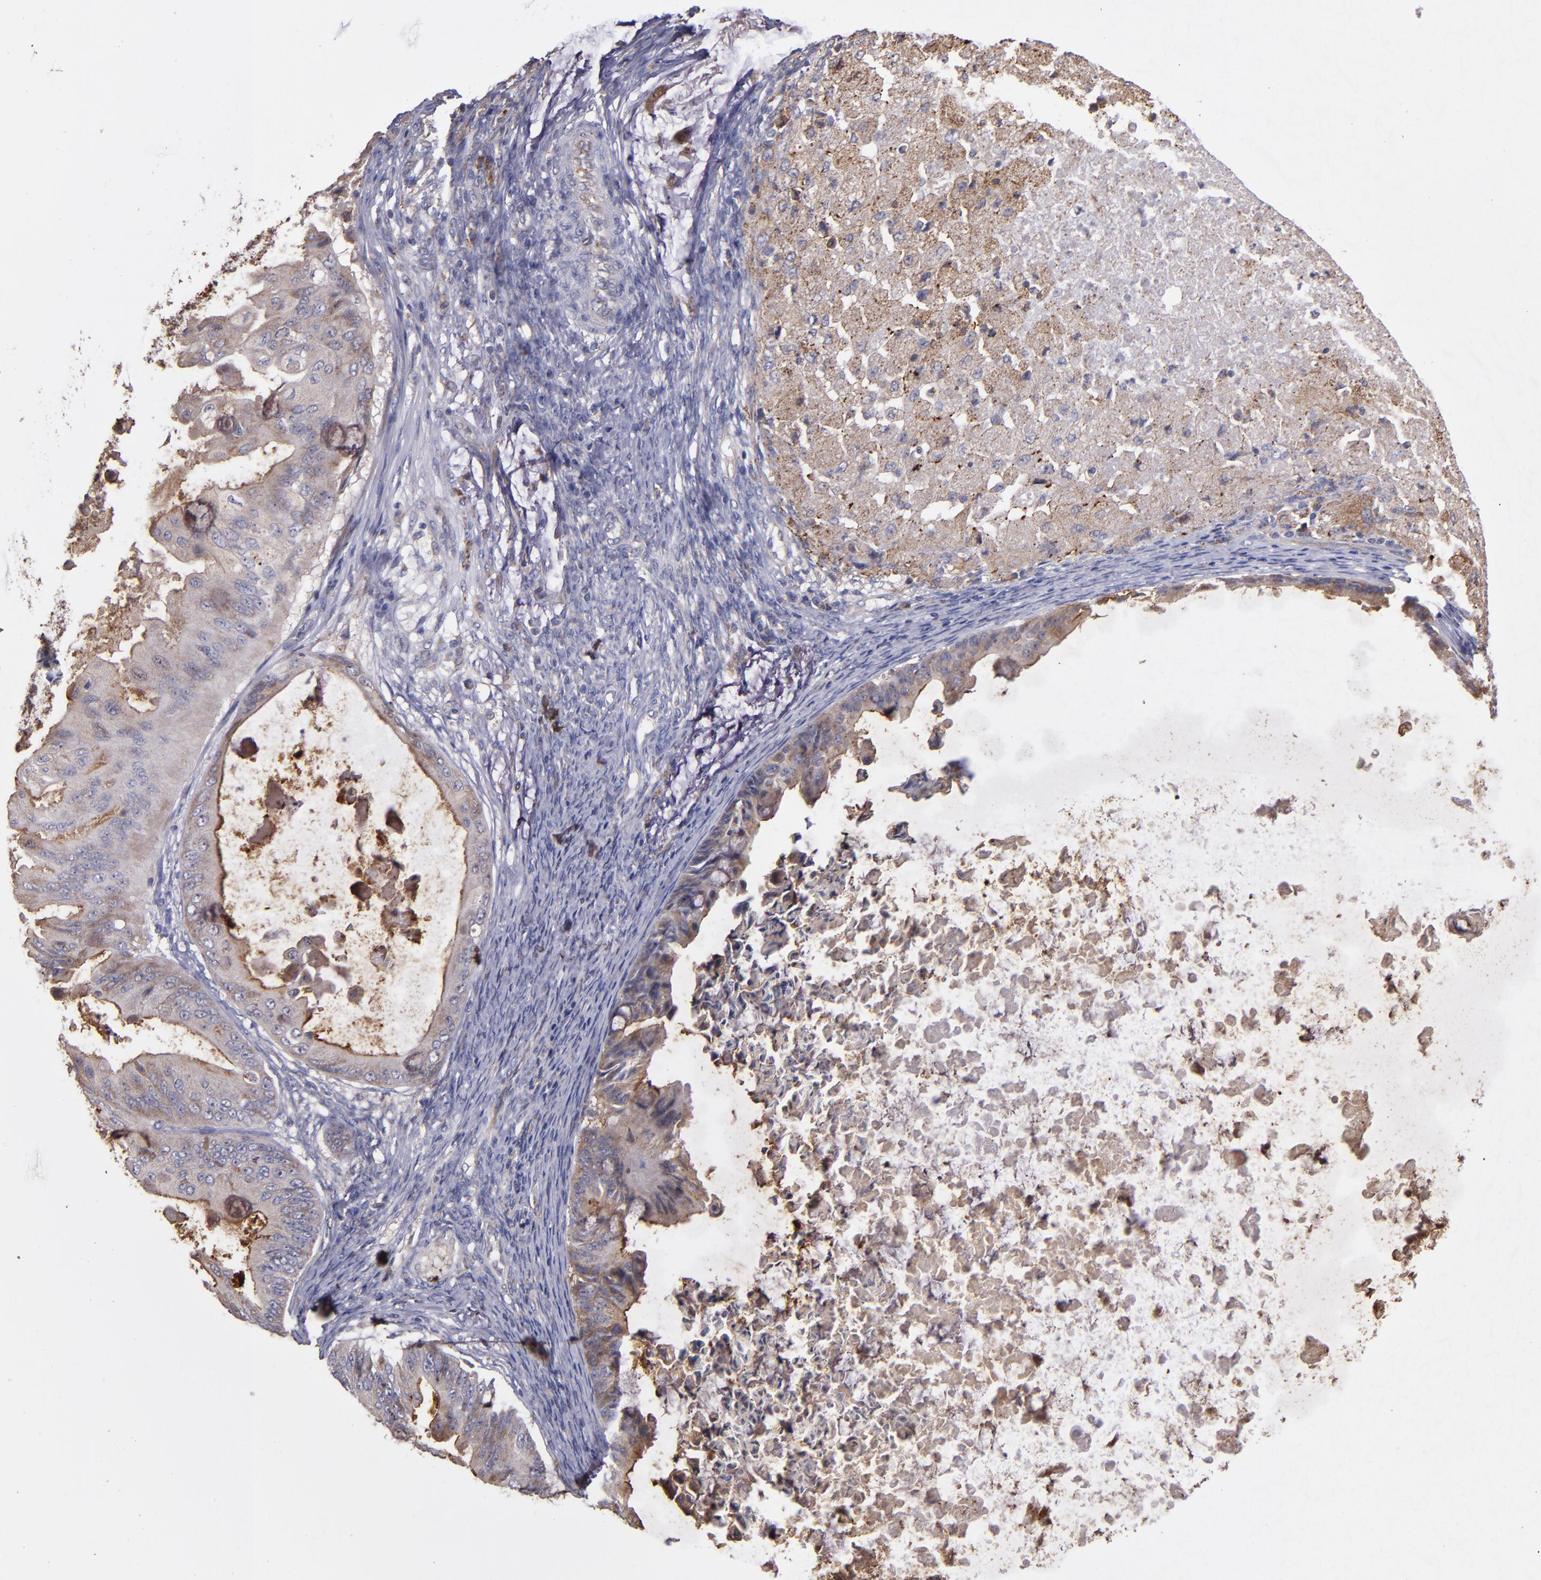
{"staining": {"intensity": "weak", "quantity": ">75%", "location": "cytoplasmic/membranous"}, "tissue": "ovarian cancer", "cell_type": "Tumor cells", "image_type": "cancer", "snomed": [{"axis": "morphology", "description": "Cystadenocarcinoma, mucinous, NOS"}, {"axis": "topography", "description": "Ovary"}], "caption": "Human ovarian cancer (mucinous cystadenocarcinoma) stained with a protein marker exhibits weak staining in tumor cells.", "gene": "IFIH1", "patient": {"sex": "female", "age": 37}}